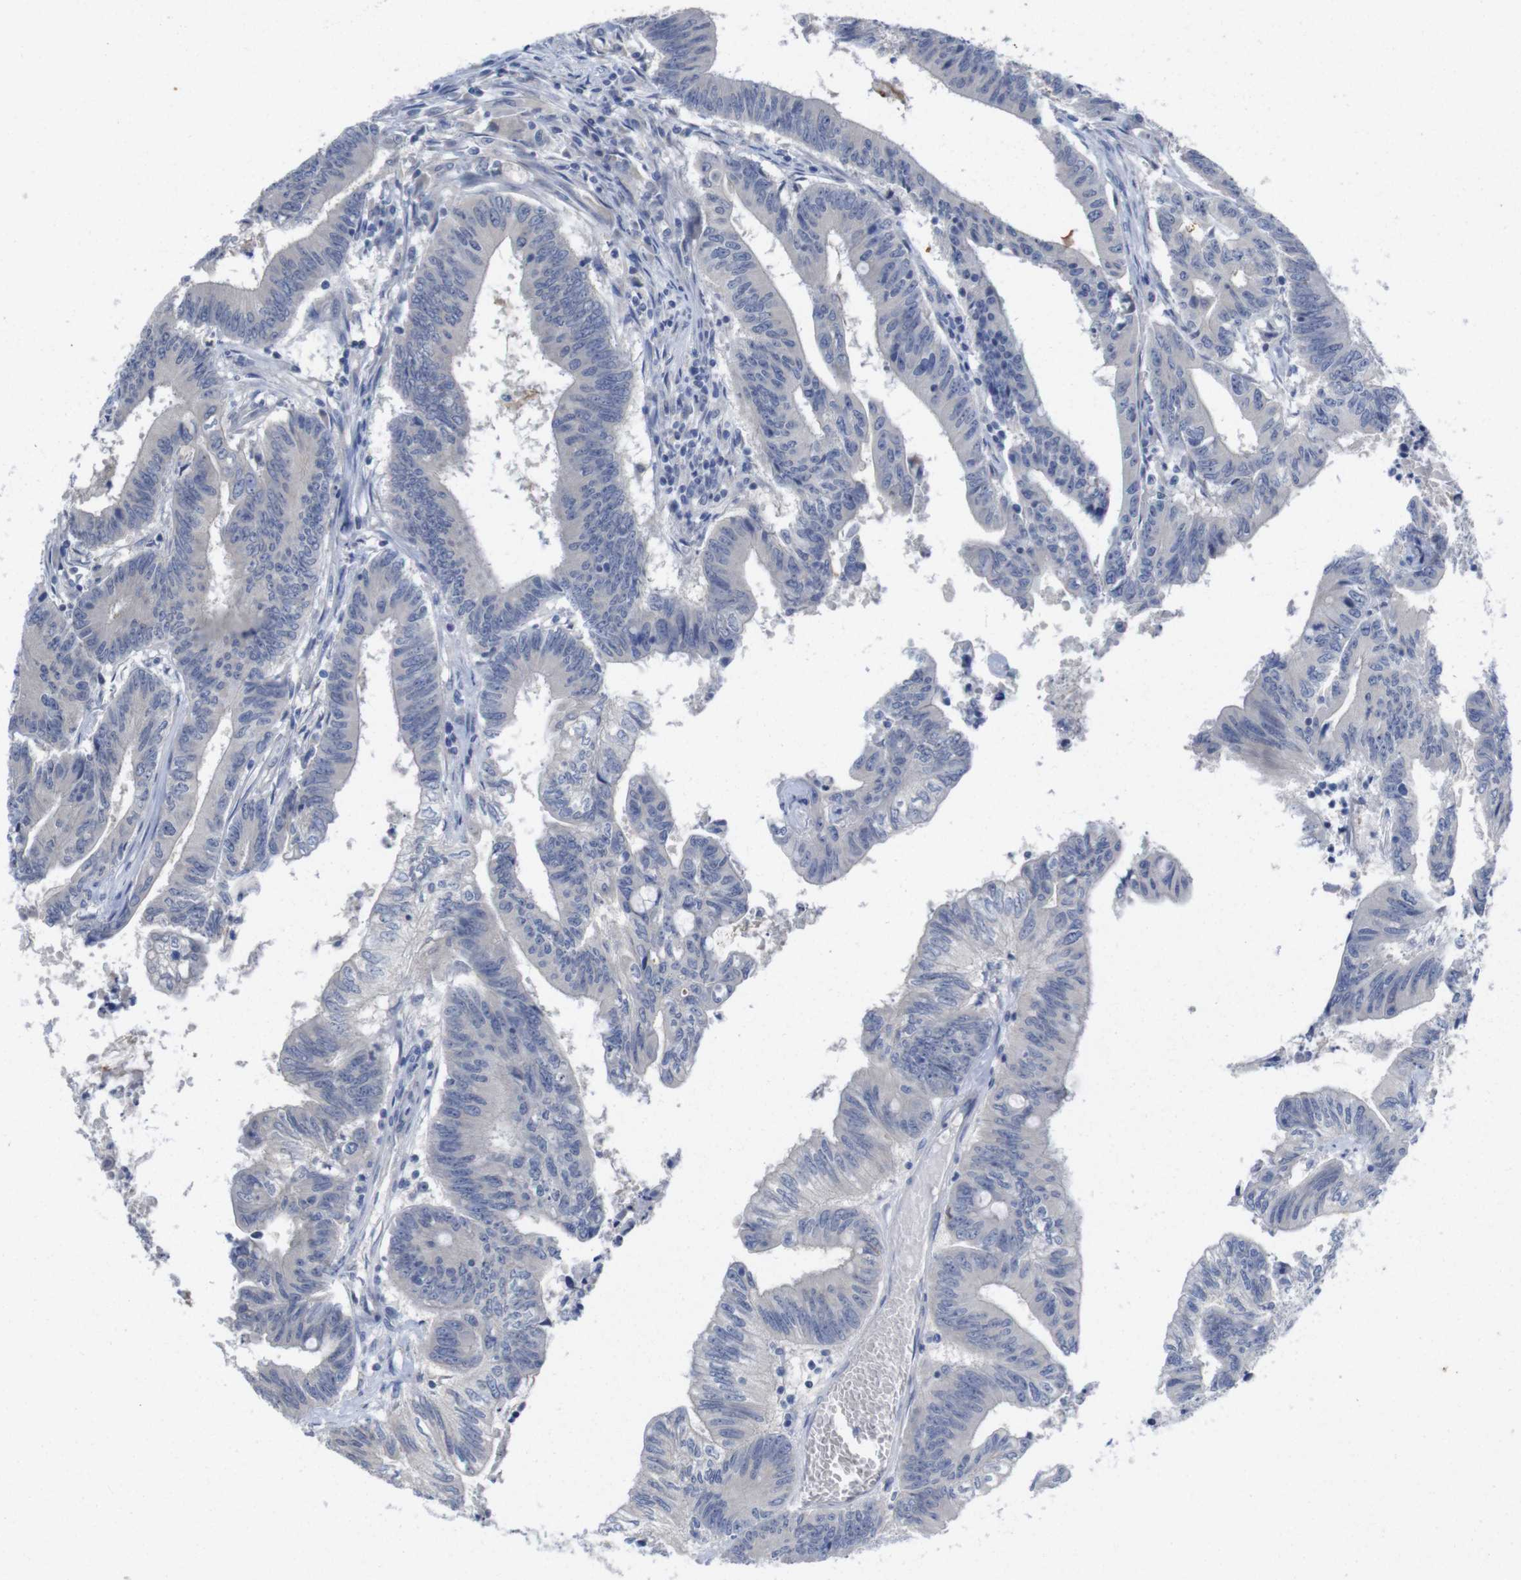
{"staining": {"intensity": "negative", "quantity": "none", "location": "none"}, "tissue": "colorectal cancer", "cell_type": "Tumor cells", "image_type": "cancer", "snomed": [{"axis": "morphology", "description": "Adenocarcinoma, NOS"}, {"axis": "topography", "description": "Colon"}], "caption": "IHC photomicrograph of colorectal adenocarcinoma stained for a protein (brown), which shows no expression in tumor cells.", "gene": "TNNI3", "patient": {"sex": "male", "age": 45}}